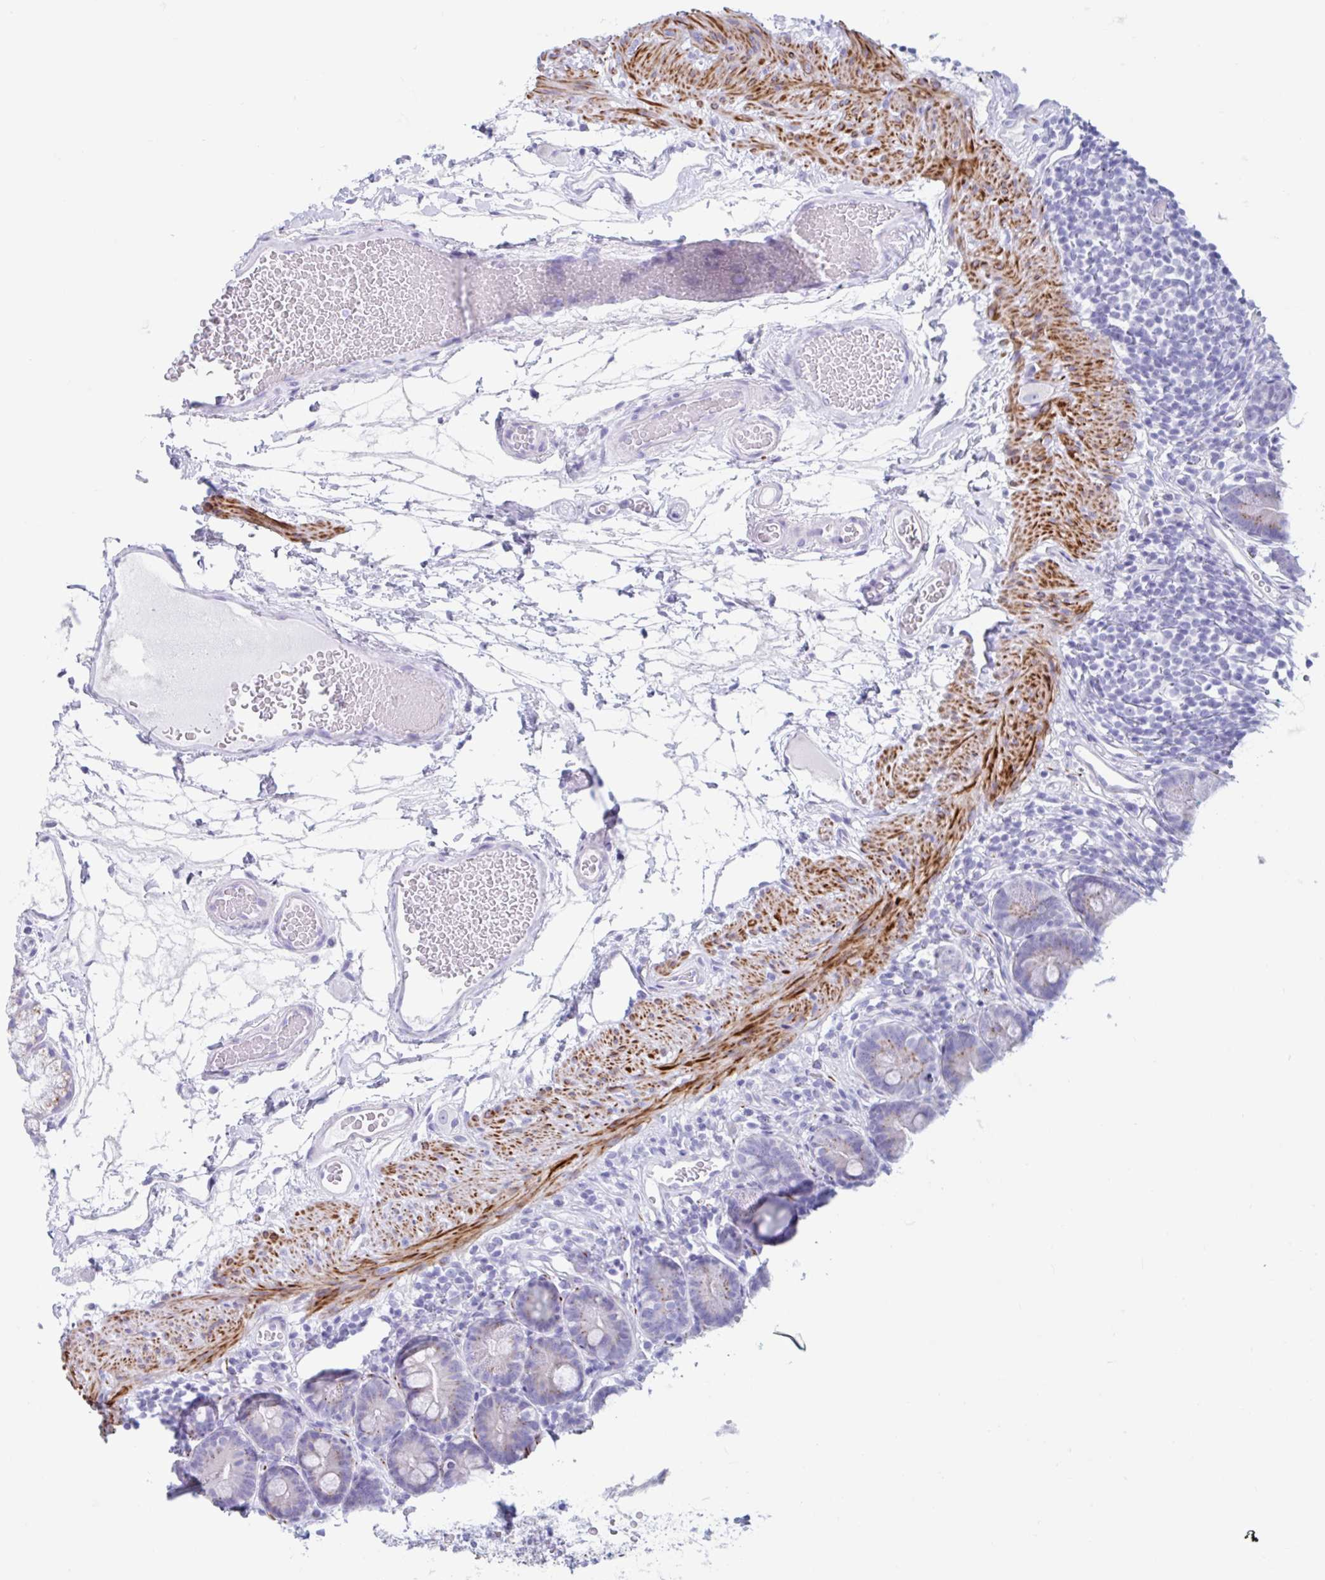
{"staining": {"intensity": "strong", "quantity": "25%-75%", "location": "cytoplasmic/membranous"}, "tissue": "duodenum", "cell_type": "Glandular cells", "image_type": "normal", "snomed": [{"axis": "morphology", "description": "Normal tissue, NOS"}, {"axis": "topography", "description": "Duodenum"}], "caption": "Immunohistochemistry (IHC) of unremarkable human duodenum shows high levels of strong cytoplasmic/membranous positivity in about 25%-75% of glandular cells. Nuclei are stained in blue.", "gene": "CPTP", "patient": {"sex": "female", "age": 67}}